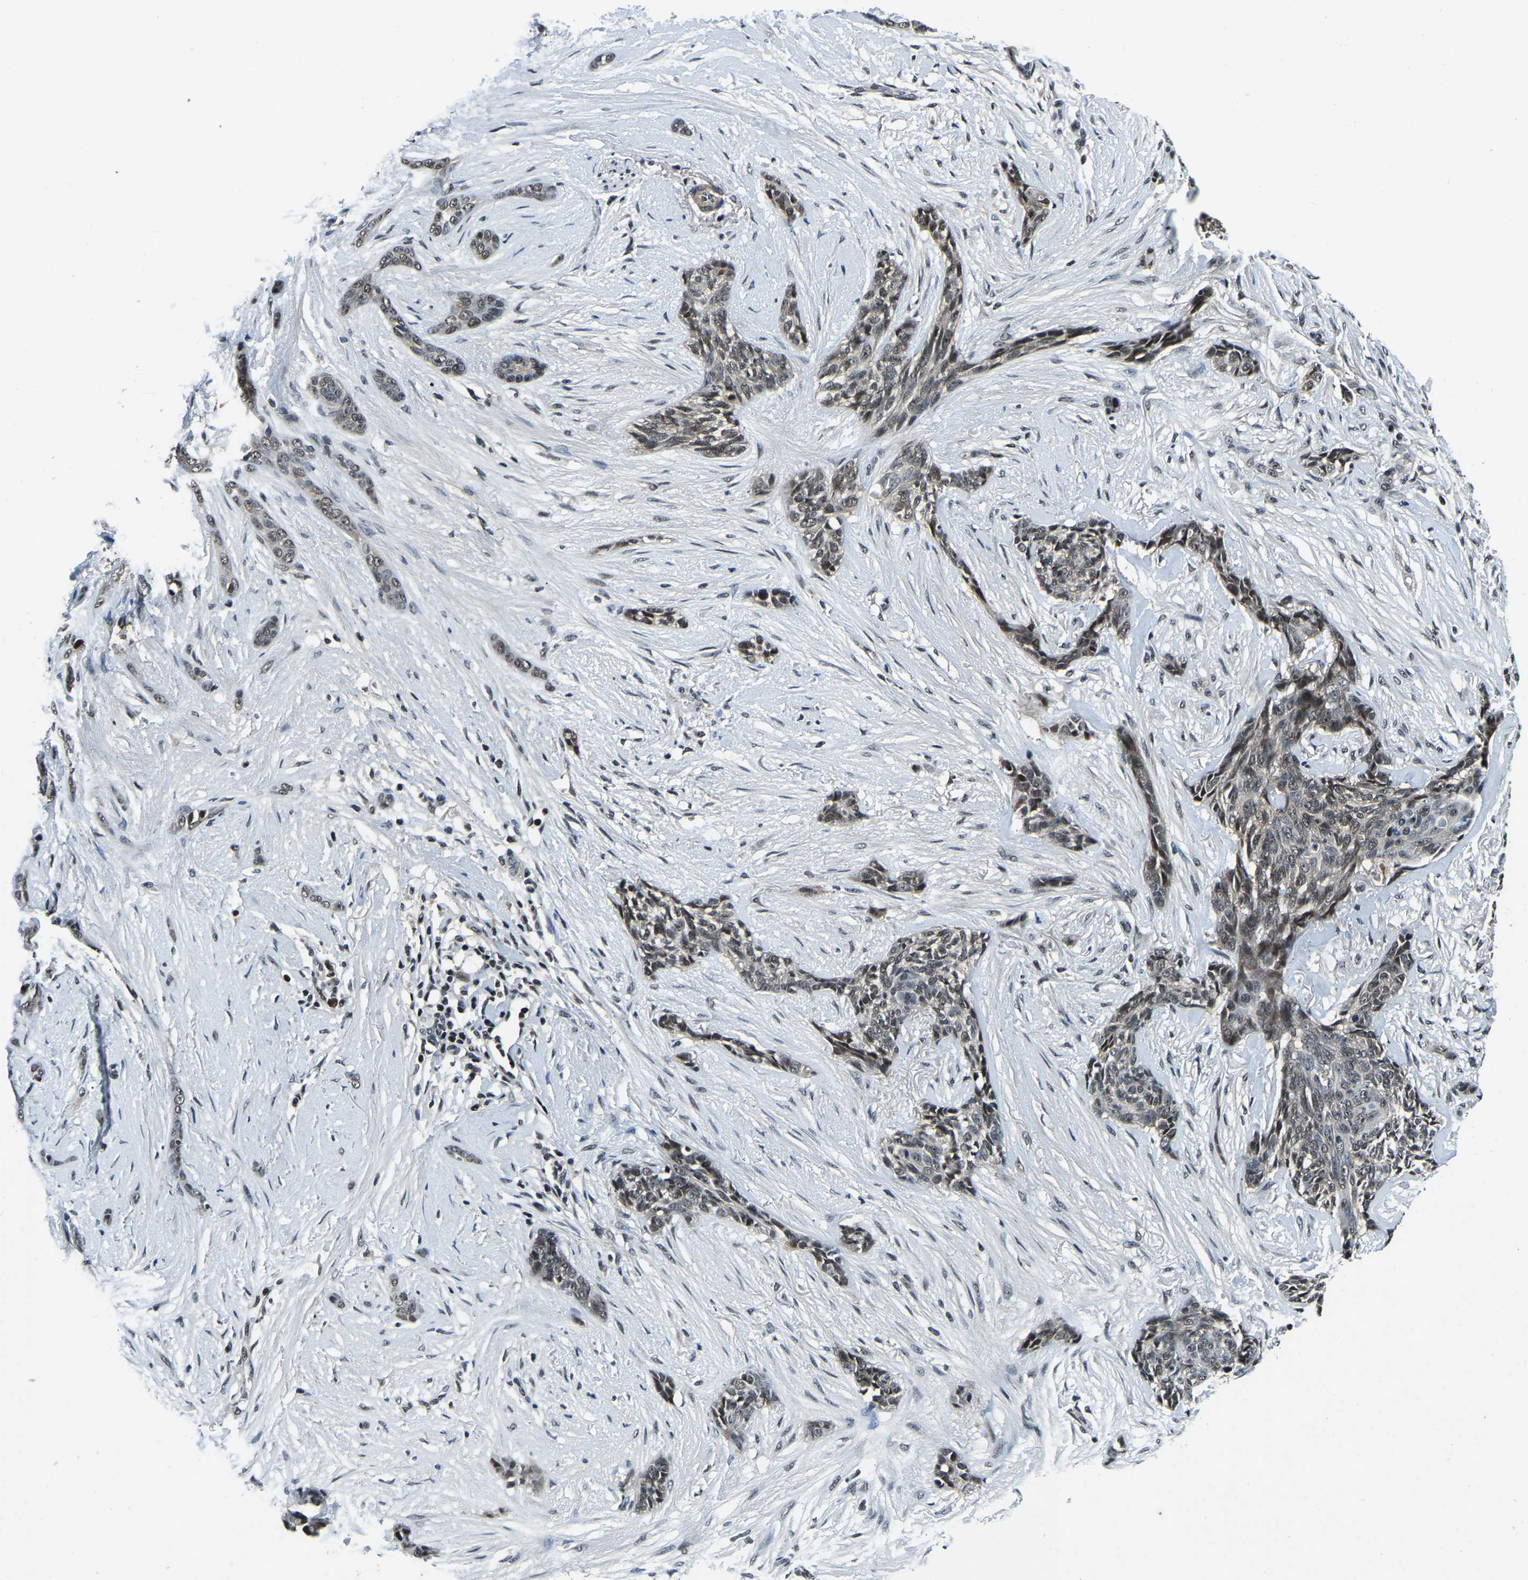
{"staining": {"intensity": "weak", "quantity": "<25%", "location": "nuclear"}, "tissue": "skin cancer", "cell_type": "Tumor cells", "image_type": "cancer", "snomed": [{"axis": "morphology", "description": "Basal cell carcinoma"}, {"axis": "morphology", "description": "Adnexal tumor, benign"}, {"axis": "topography", "description": "Skin"}], "caption": "Immunohistochemistry (IHC) image of neoplastic tissue: skin cancer stained with DAB displays no significant protein expression in tumor cells.", "gene": "ANKIB1", "patient": {"sex": "female", "age": 42}}